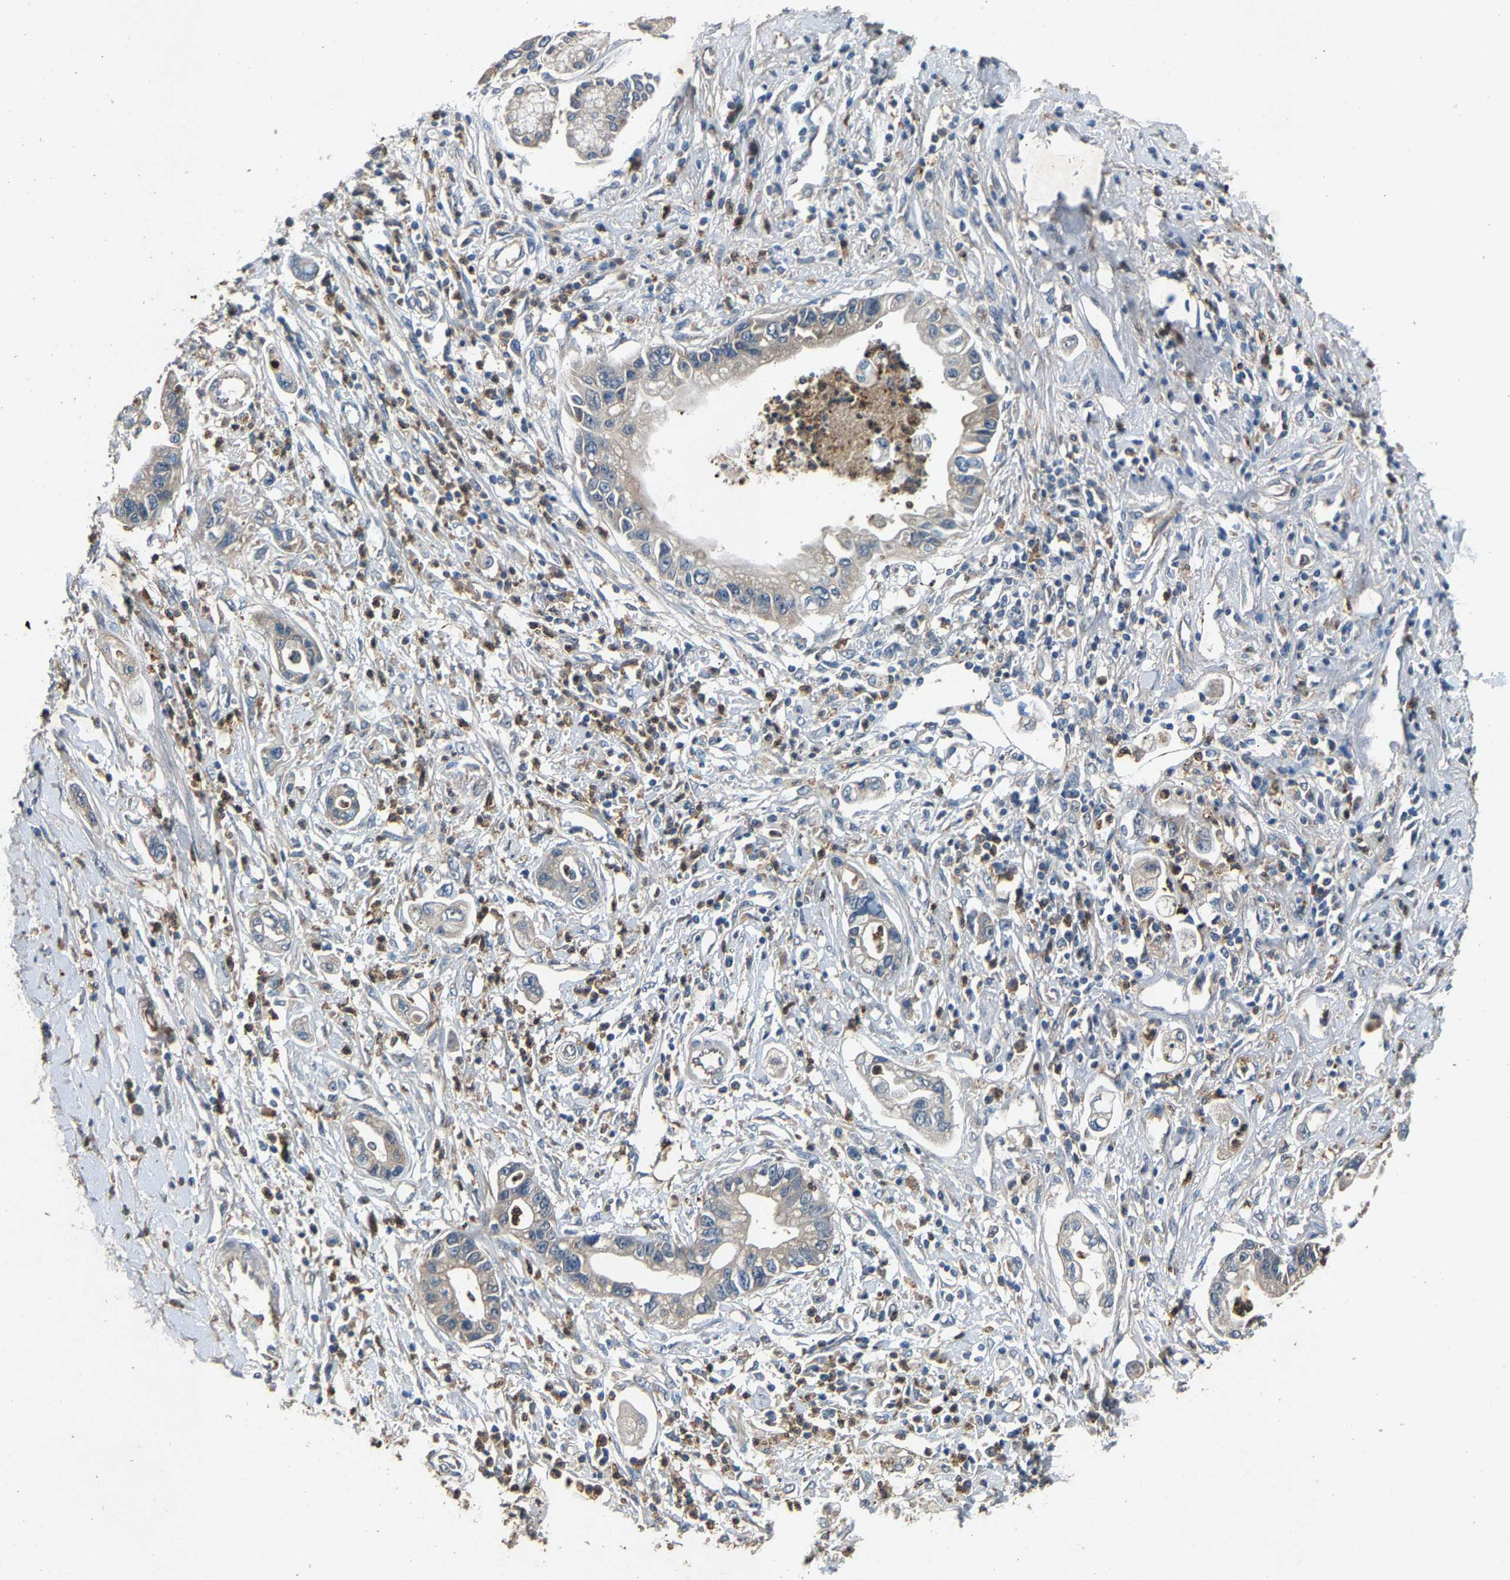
{"staining": {"intensity": "negative", "quantity": "none", "location": "none"}, "tissue": "pancreatic cancer", "cell_type": "Tumor cells", "image_type": "cancer", "snomed": [{"axis": "morphology", "description": "Adenocarcinoma, NOS"}, {"axis": "topography", "description": "Pancreas"}], "caption": "DAB (3,3'-diaminobenzidine) immunohistochemical staining of adenocarcinoma (pancreatic) reveals no significant staining in tumor cells.", "gene": "PPID", "patient": {"sex": "male", "age": 56}}